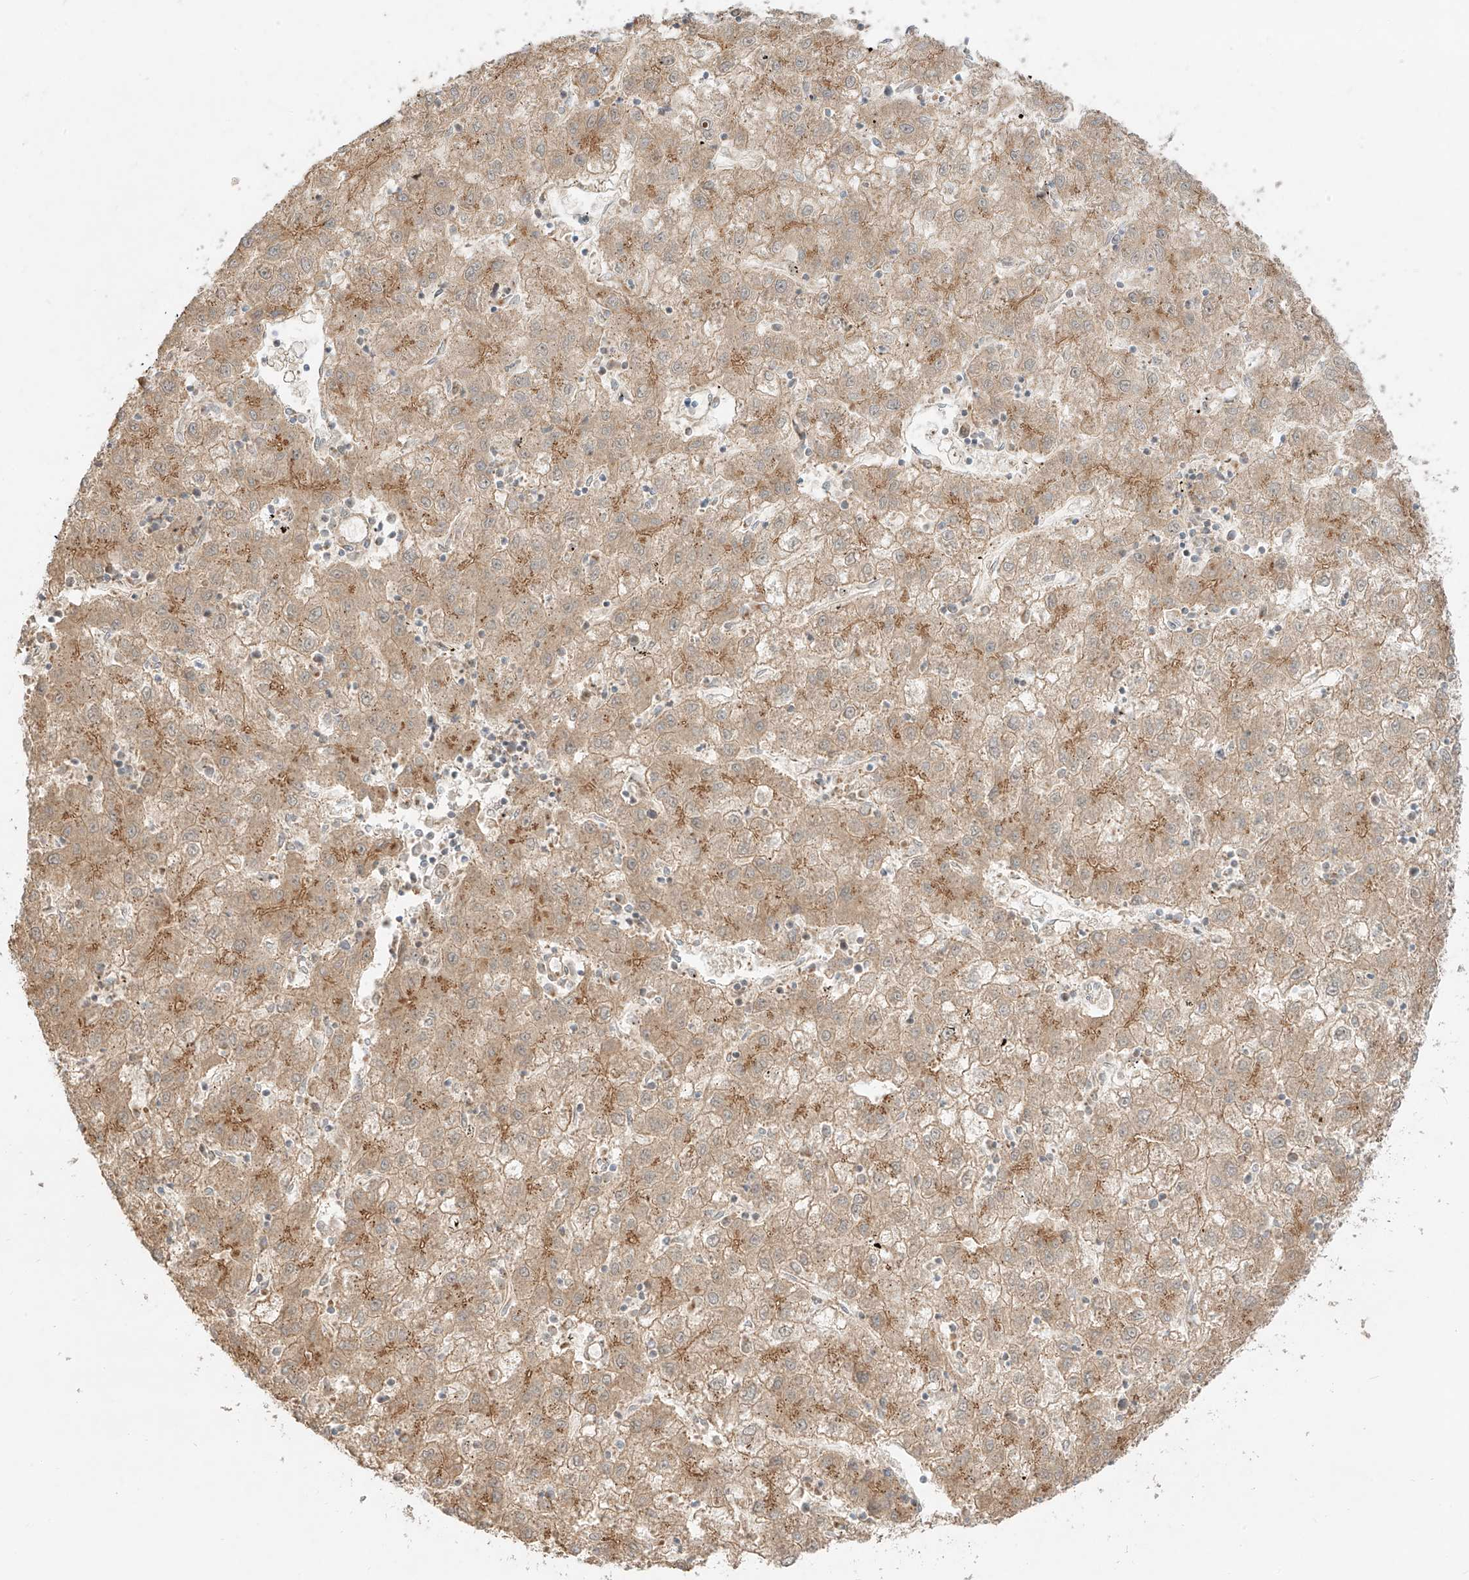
{"staining": {"intensity": "moderate", "quantity": "25%-75%", "location": "cytoplasmic/membranous"}, "tissue": "liver cancer", "cell_type": "Tumor cells", "image_type": "cancer", "snomed": [{"axis": "morphology", "description": "Carcinoma, Hepatocellular, NOS"}, {"axis": "topography", "description": "Liver"}], "caption": "Protein expression analysis of human liver cancer (hepatocellular carcinoma) reveals moderate cytoplasmic/membranous expression in approximately 25%-75% of tumor cells.", "gene": "ZNF287", "patient": {"sex": "male", "age": 72}}